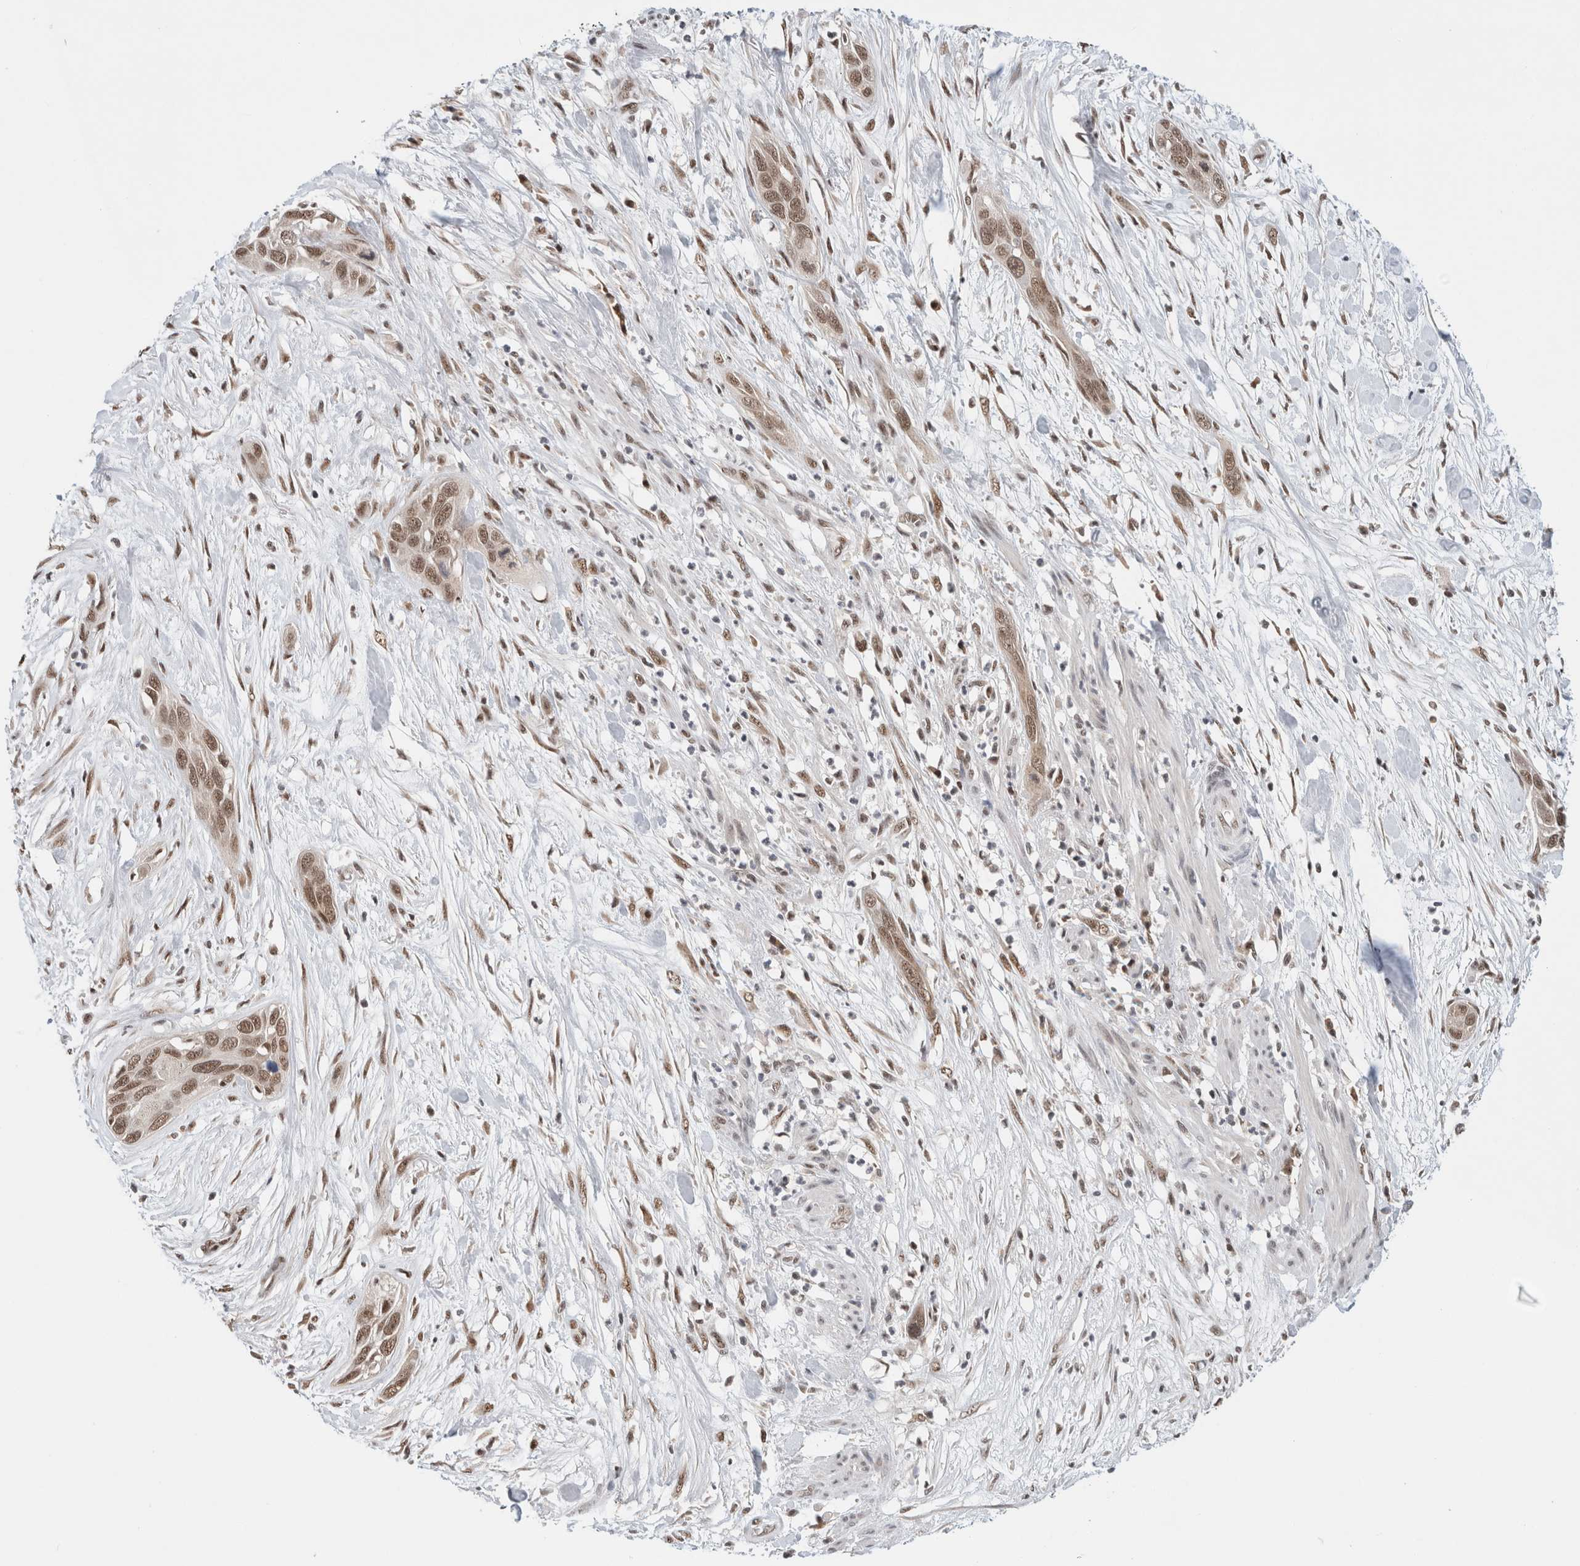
{"staining": {"intensity": "moderate", "quantity": ">75%", "location": "nuclear"}, "tissue": "pancreatic cancer", "cell_type": "Tumor cells", "image_type": "cancer", "snomed": [{"axis": "morphology", "description": "Adenocarcinoma, NOS"}, {"axis": "topography", "description": "Pancreas"}], "caption": "Pancreatic cancer (adenocarcinoma) was stained to show a protein in brown. There is medium levels of moderate nuclear staining in approximately >75% of tumor cells.", "gene": "NCAPG2", "patient": {"sex": "female", "age": 60}}